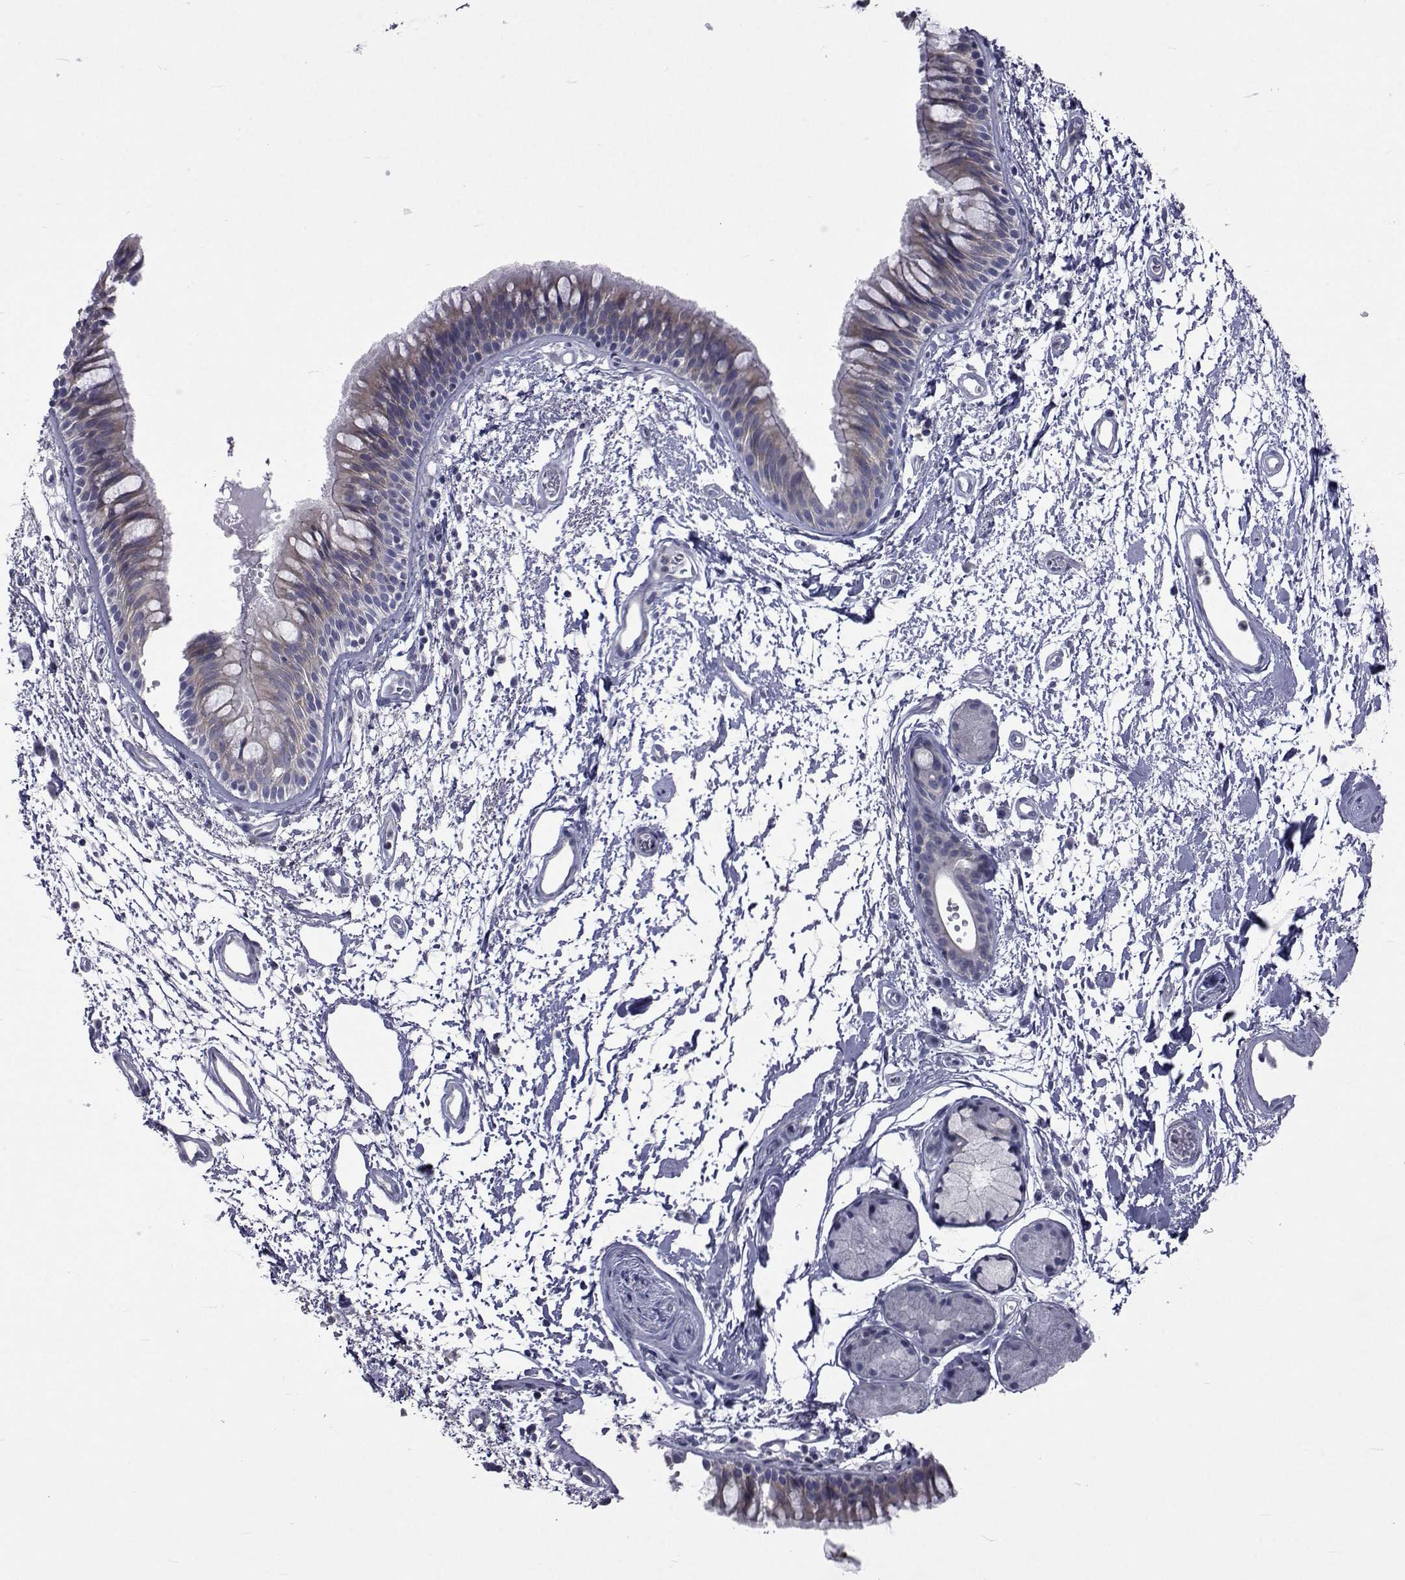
{"staining": {"intensity": "weak", "quantity": "25%-75%", "location": "cytoplasmic/membranous"}, "tissue": "bronchus", "cell_type": "Respiratory epithelial cells", "image_type": "normal", "snomed": [{"axis": "morphology", "description": "Normal tissue, NOS"}, {"axis": "topography", "description": "Cartilage tissue"}, {"axis": "topography", "description": "Bronchus"}], "caption": "The histopathology image shows staining of benign bronchus, revealing weak cytoplasmic/membranous protein staining (brown color) within respiratory epithelial cells.", "gene": "SLC30A10", "patient": {"sex": "male", "age": 66}}